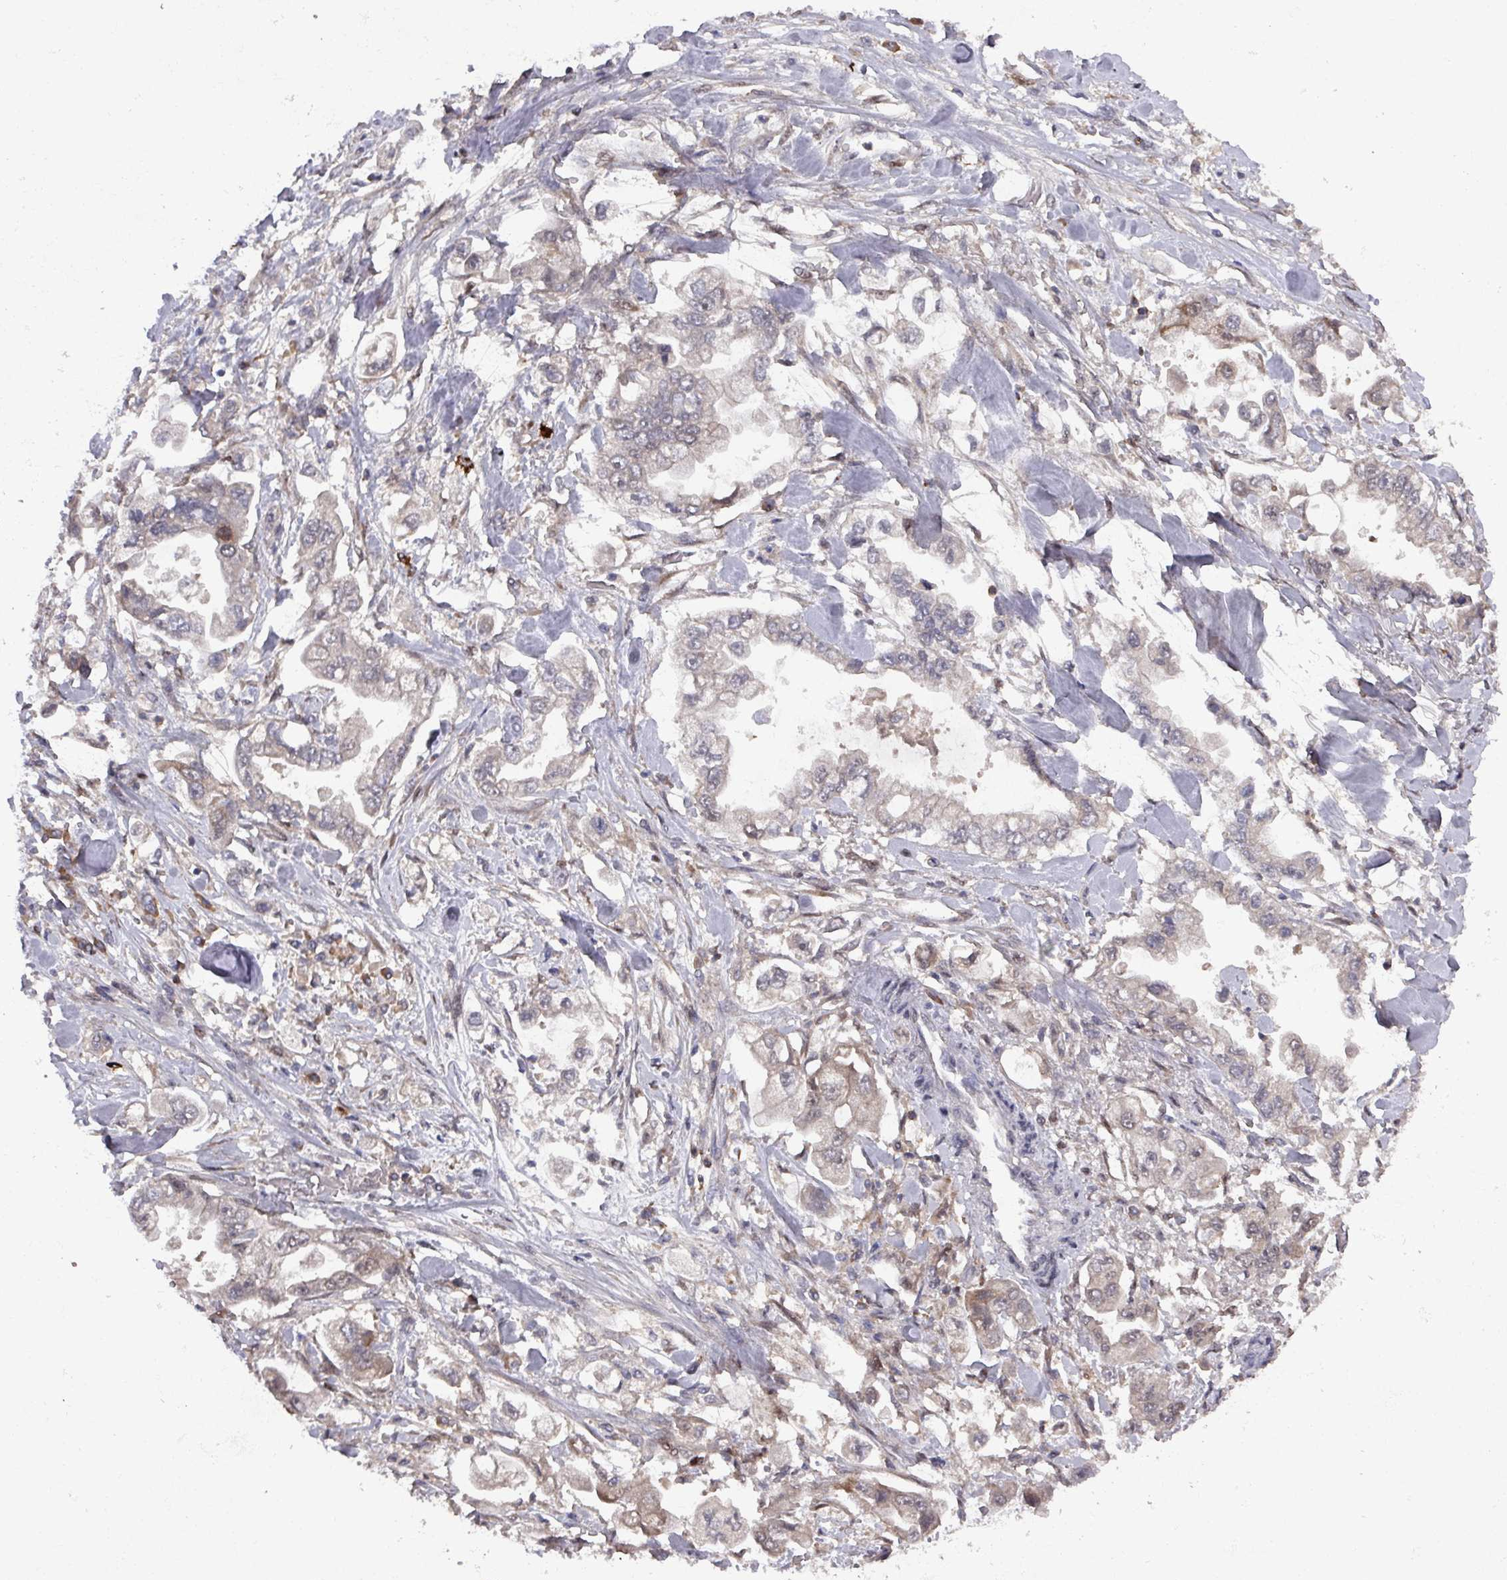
{"staining": {"intensity": "moderate", "quantity": "<25%", "location": "cytoplasmic/membranous"}, "tissue": "stomach cancer", "cell_type": "Tumor cells", "image_type": "cancer", "snomed": [{"axis": "morphology", "description": "Adenocarcinoma, NOS"}, {"axis": "topography", "description": "Stomach"}], "caption": "The immunohistochemical stain shows moderate cytoplasmic/membranous positivity in tumor cells of stomach cancer tissue.", "gene": "PRRX1", "patient": {"sex": "male", "age": 62}}